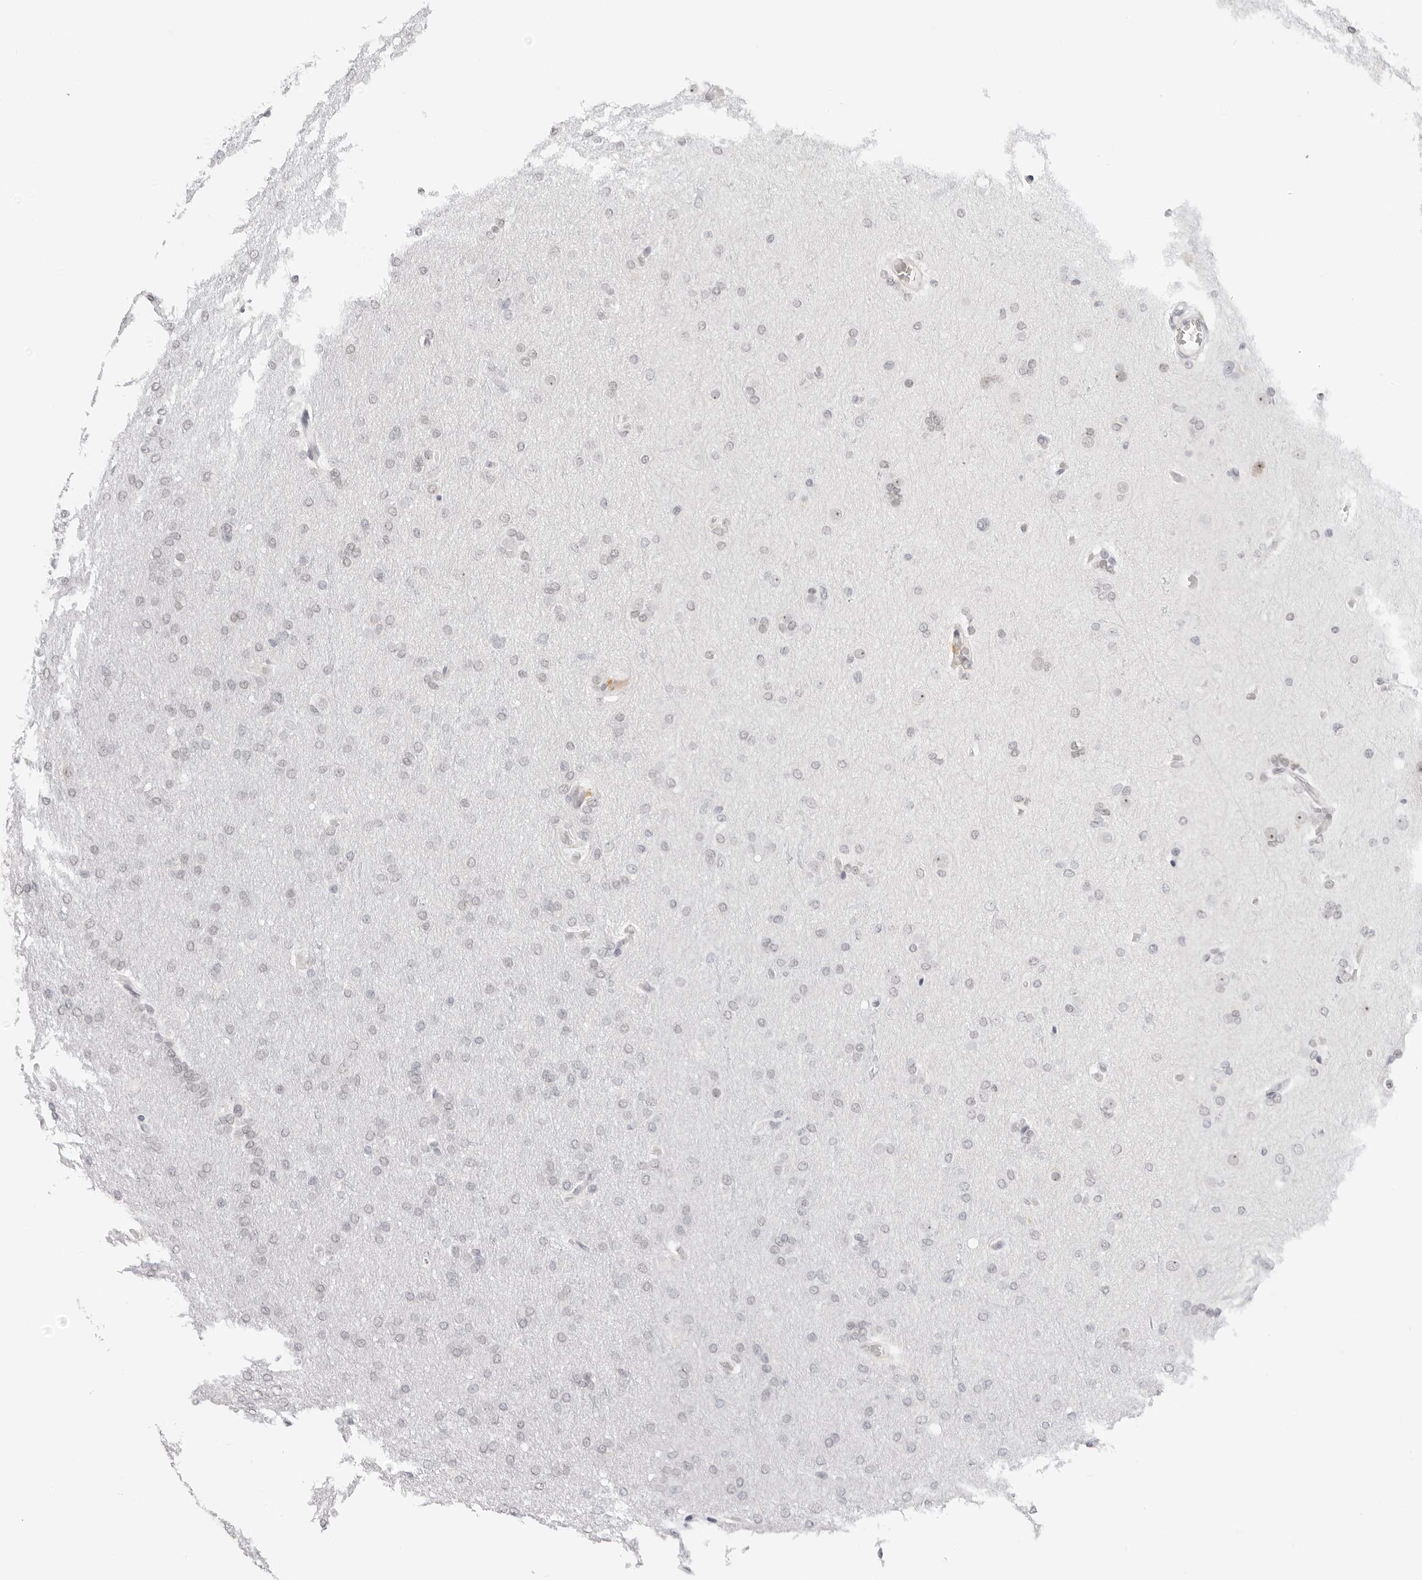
{"staining": {"intensity": "weak", "quantity": "<25%", "location": "nuclear"}, "tissue": "glioma", "cell_type": "Tumor cells", "image_type": "cancer", "snomed": [{"axis": "morphology", "description": "Glioma, malignant, High grade"}, {"axis": "topography", "description": "Cerebral cortex"}], "caption": "DAB (3,3'-diaminobenzidine) immunohistochemical staining of human malignant glioma (high-grade) demonstrates no significant positivity in tumor cells.", "gene": "MSH6", "patient": {"sex": "female", "age": 36}}